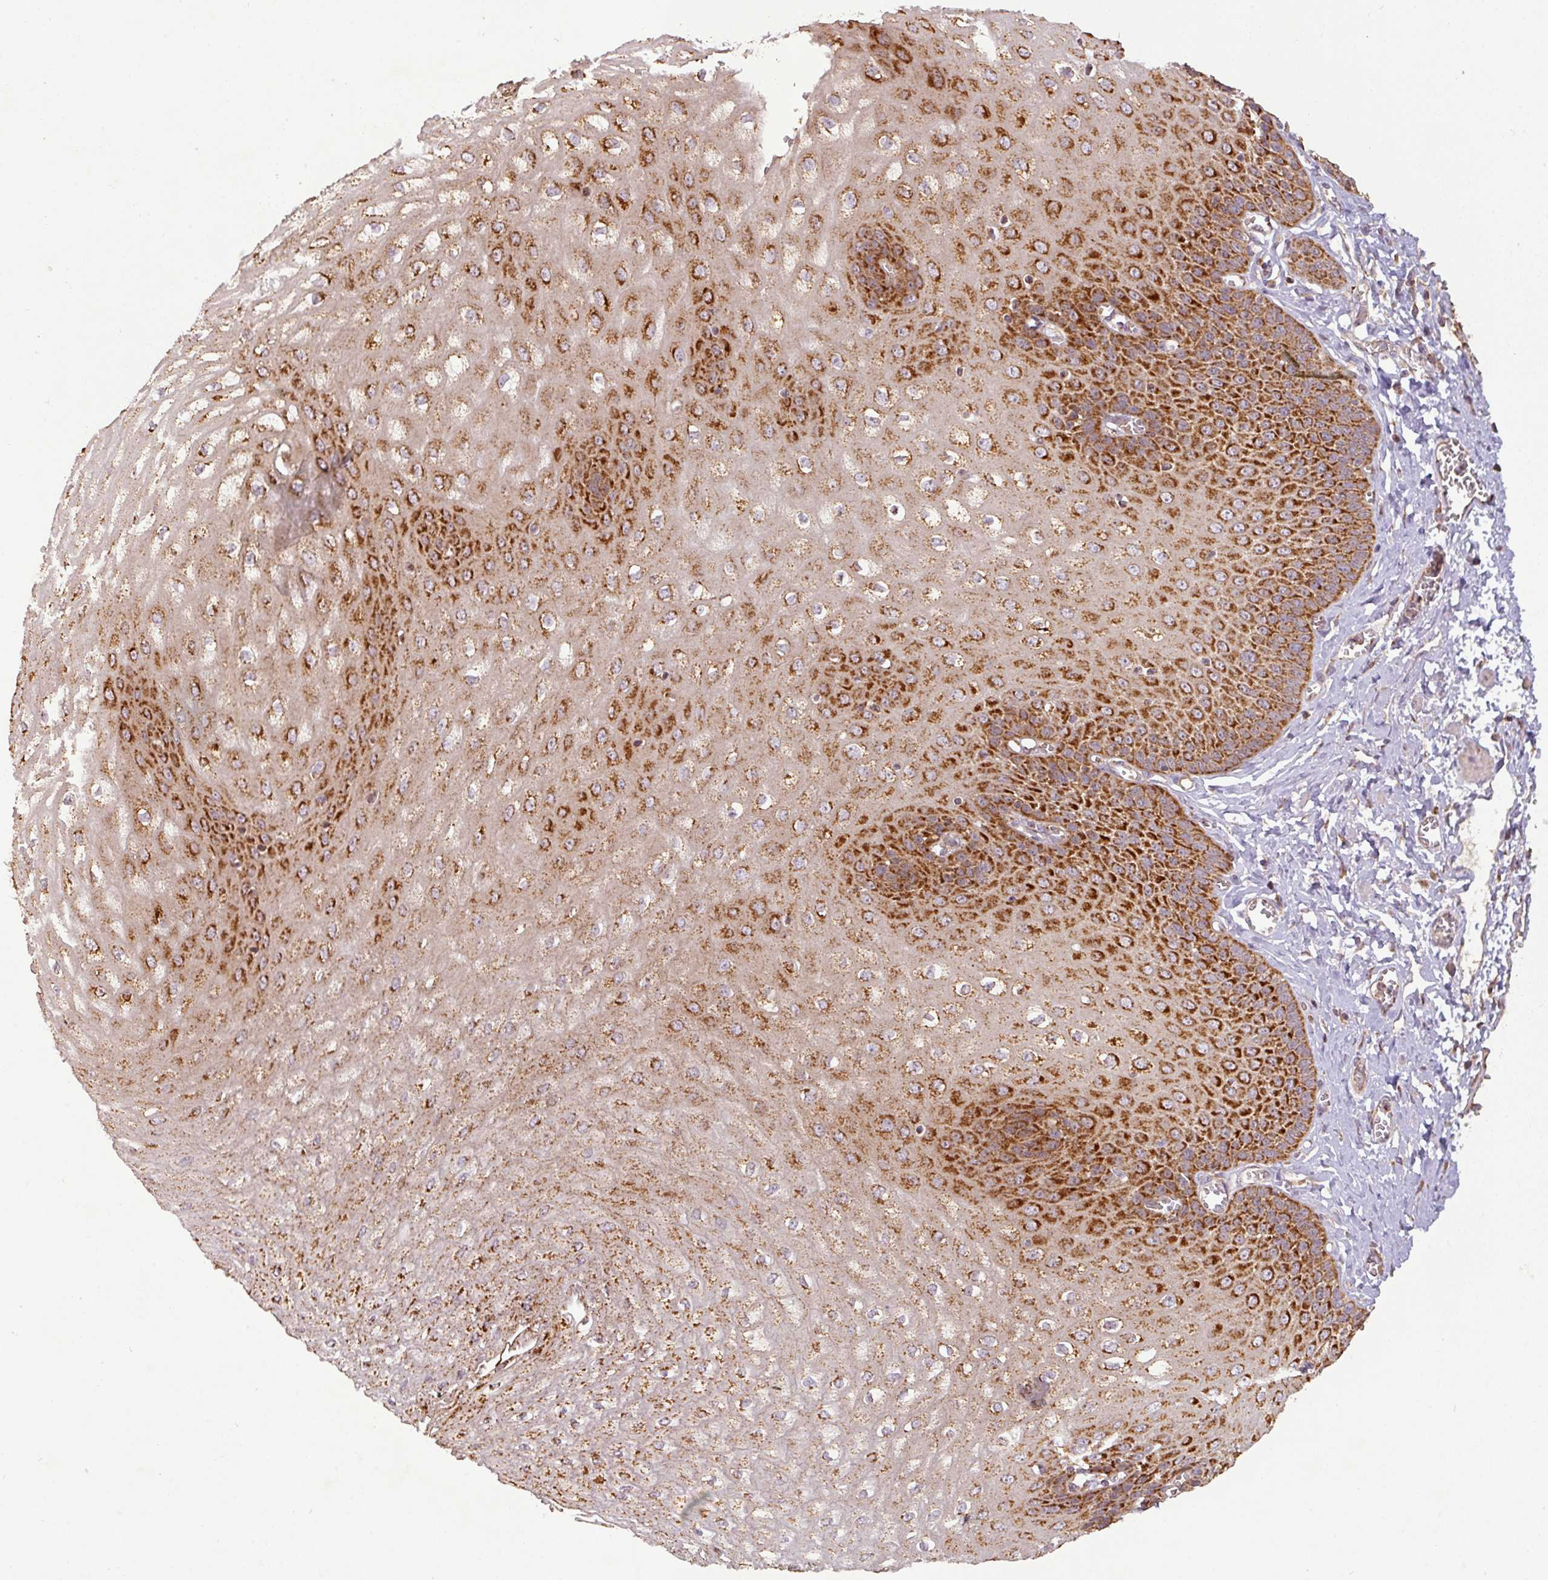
{"staining": {"intensity": "strong", "quantity": ">75%", "location": "cytoplasmic/membranous"}, "tissue": "esophagus", "cell_type": "Squamous epithelial cells", "image_type": "normal", "snomed": [{"axis": "morphology", "description": "Normal tissue, NOS"}, {"axis": "topography", "description": "Esophagus"}], "caption": "Immunohistochemistry of unremarkable esophagus displays high levels of strong cytoplasmic/membranous expression in approximately >75% of squamous epithelial cells.", "gene": "GPD2", "patient": {"sex": "male", "age": 60}}